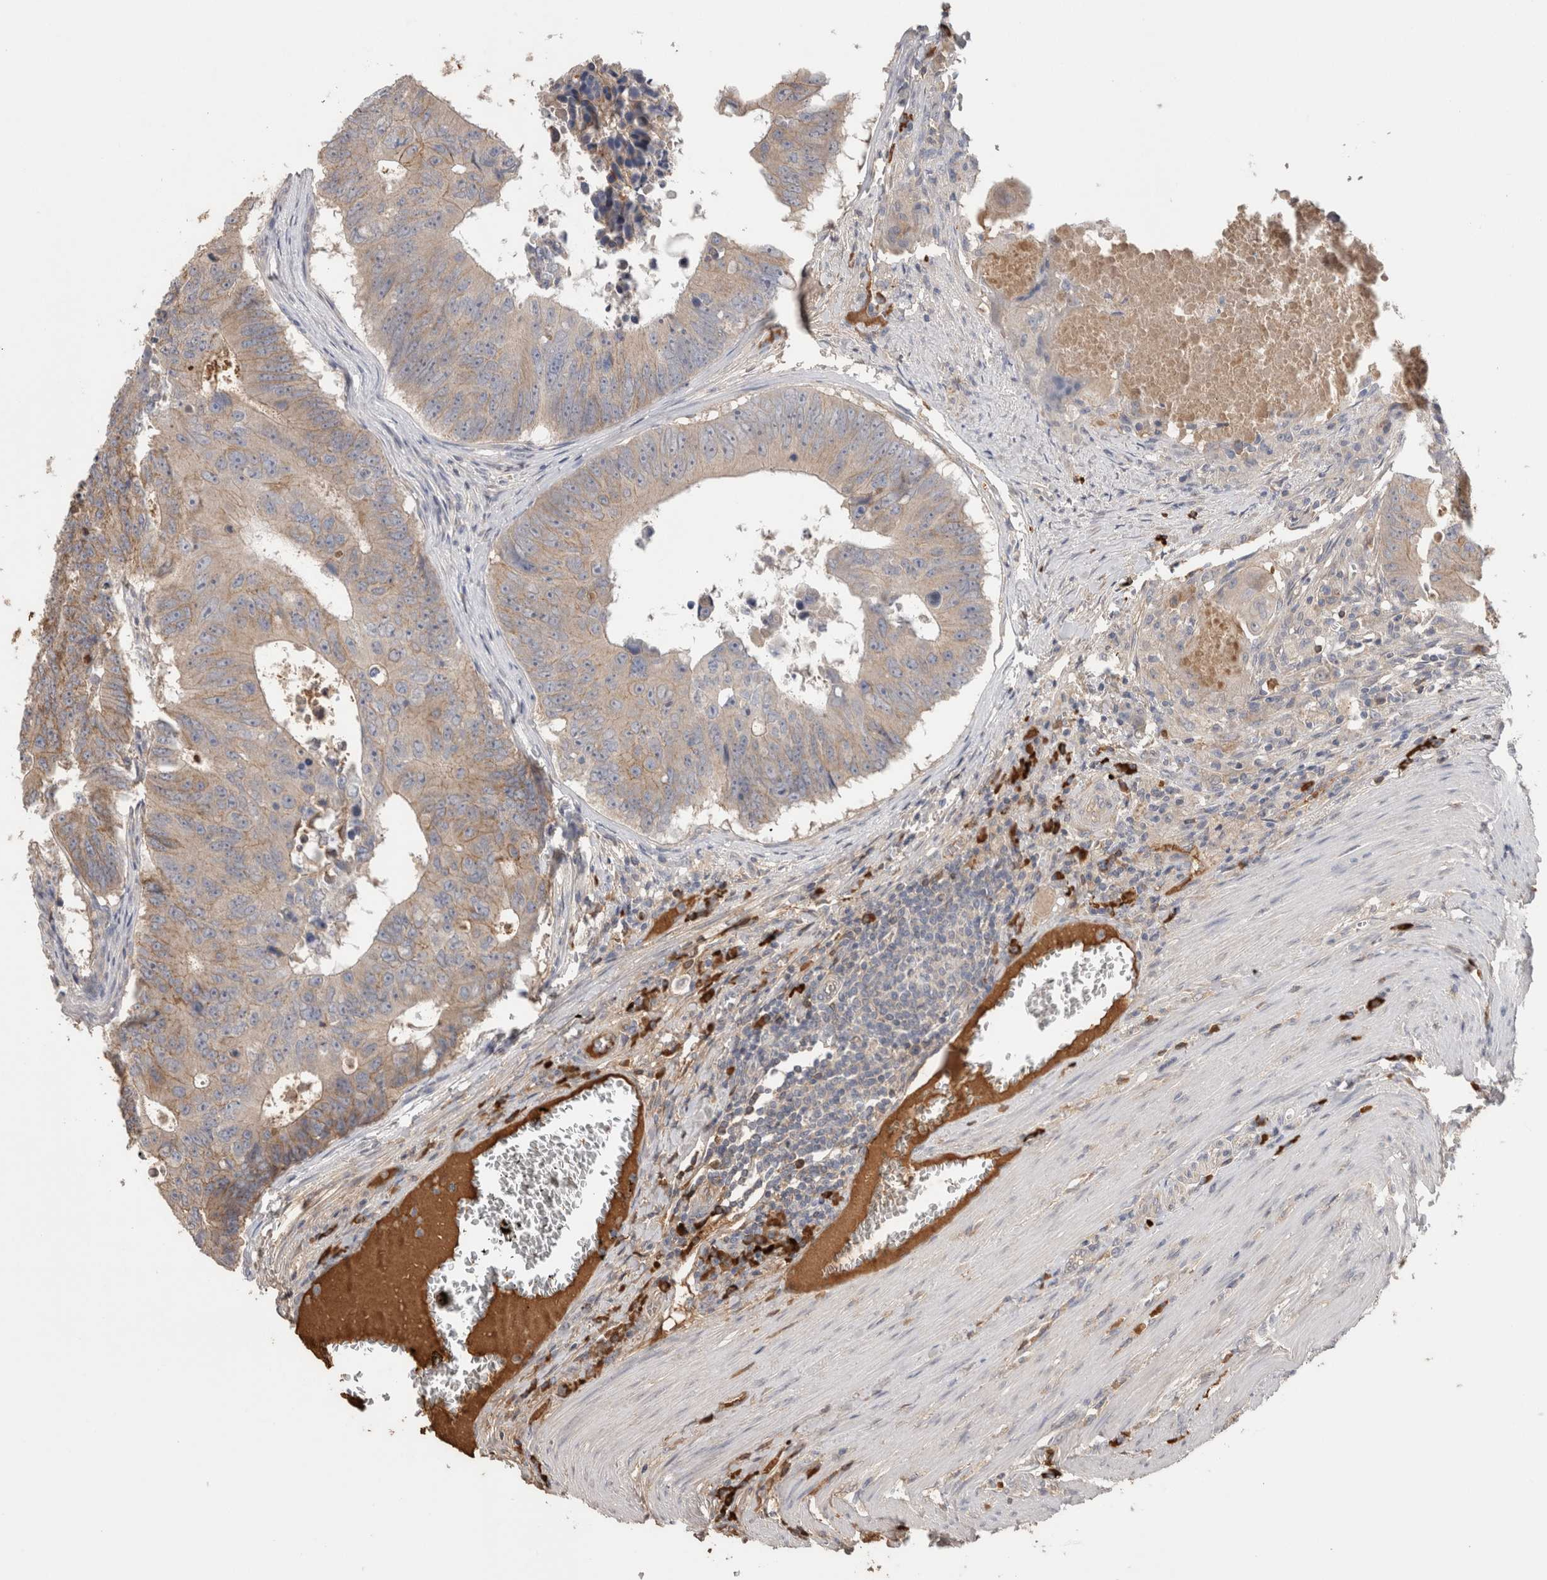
{"staining": {"intensity": "moderate", "quantity": "25%-75%", "location": "cytoplasmic/membranous"}, "tissue": "colorectal cancer", "cell_type": "Tumor cells", "image_type": "cancer", "snomed": [{"axis": "morphology", "description": "Adenocarcinoma, NOS"}, {"axis": "topography", "description": "Colon"}], "caption": "Moderate cytoplasmic/membranous expression is identified in approximately 25%-75% of tumor cells in adenocarcinoma (colorectal).", "gene": "PPP3CC", "patient": {"sex": "male", "age": 87}}